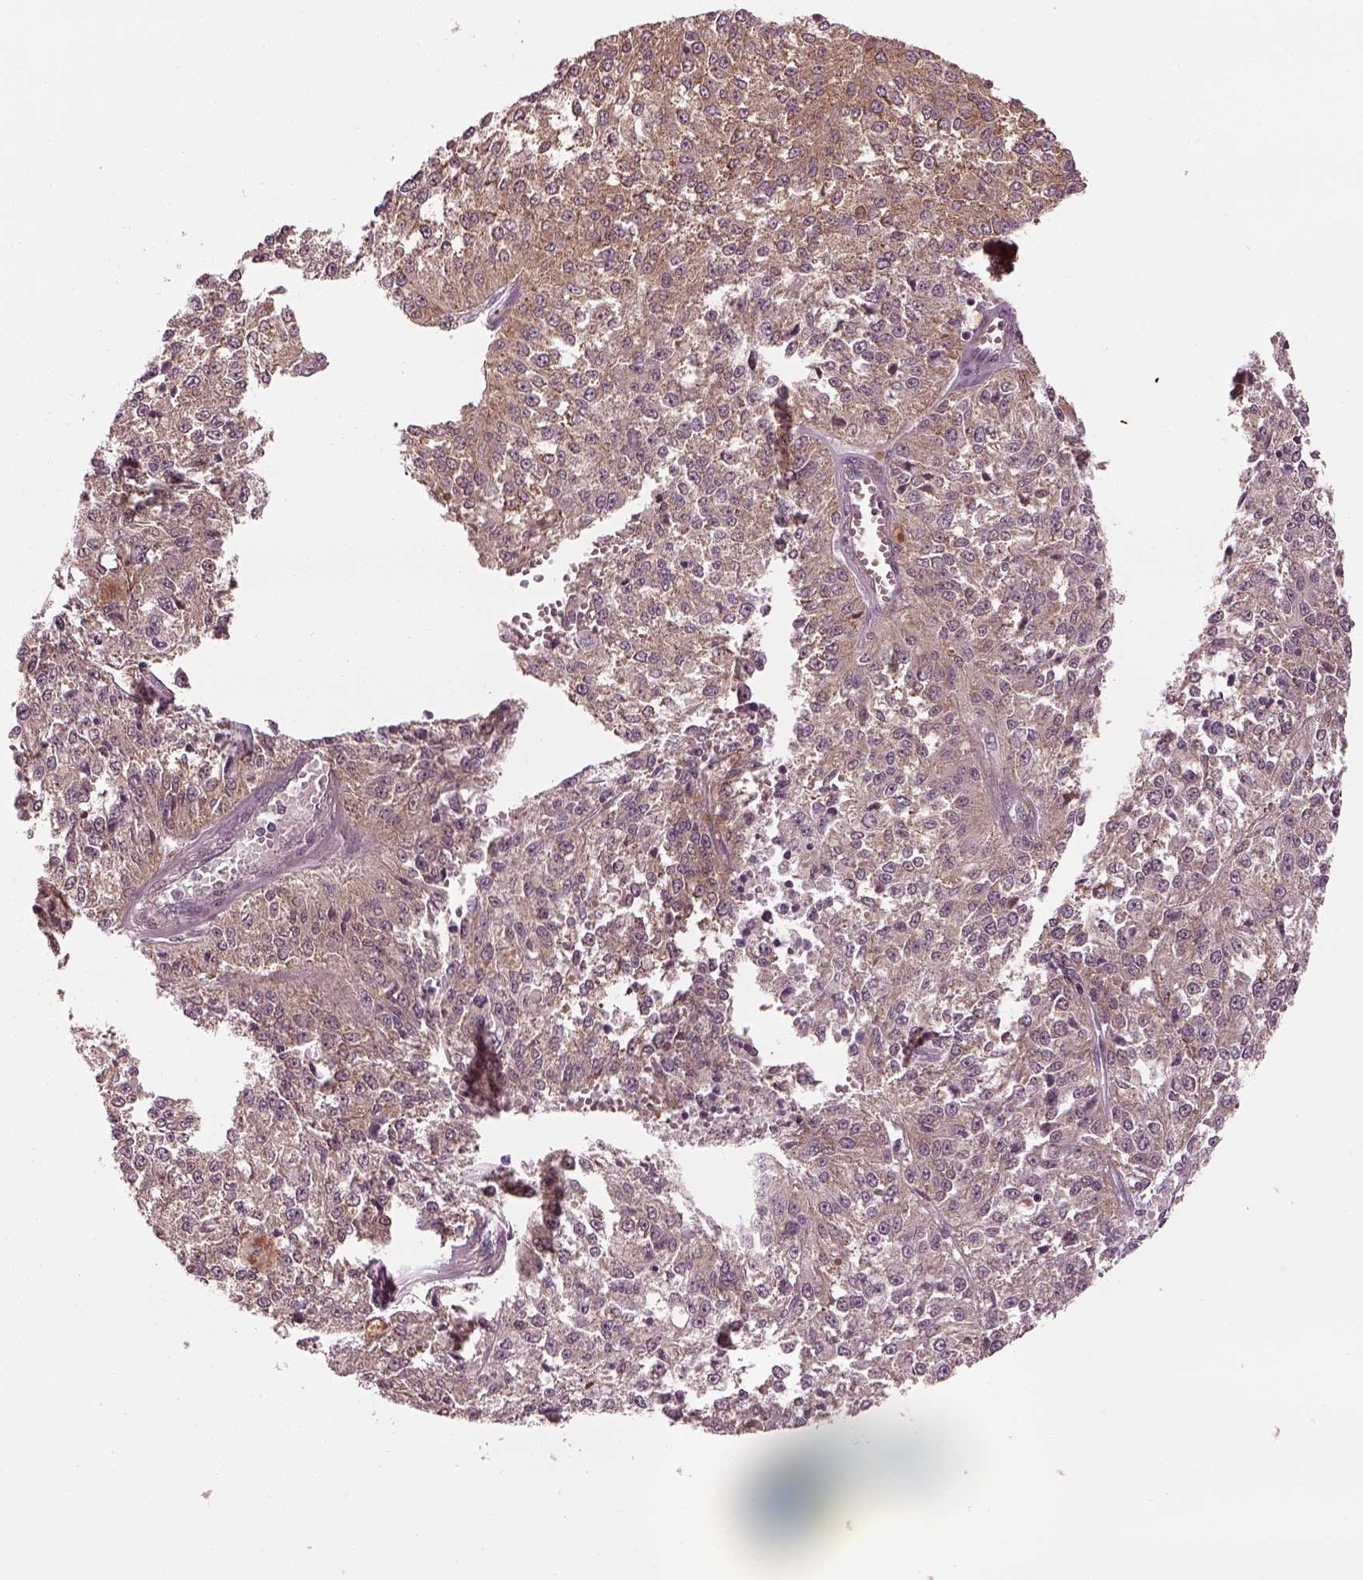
{"staining": {"intensity": "weak", "quantity": "<25%", "location": "cytoplasmic/membranous"}, "tissue": "melanoma", "cell_type": "Tumor cells", "image_type": "cancer", "snomed": [{"axis": "morphology", "description": "Malignant melanoma, Metastatic site"}, {"axis": "topography", "description": "Lymph node"}], "caption": "Immunohistochemical staining of human melanoma reveals no significant positivity in tumor cells.", "gene": "LSM14A", "patient": {"sex": "female", "age": 64}}